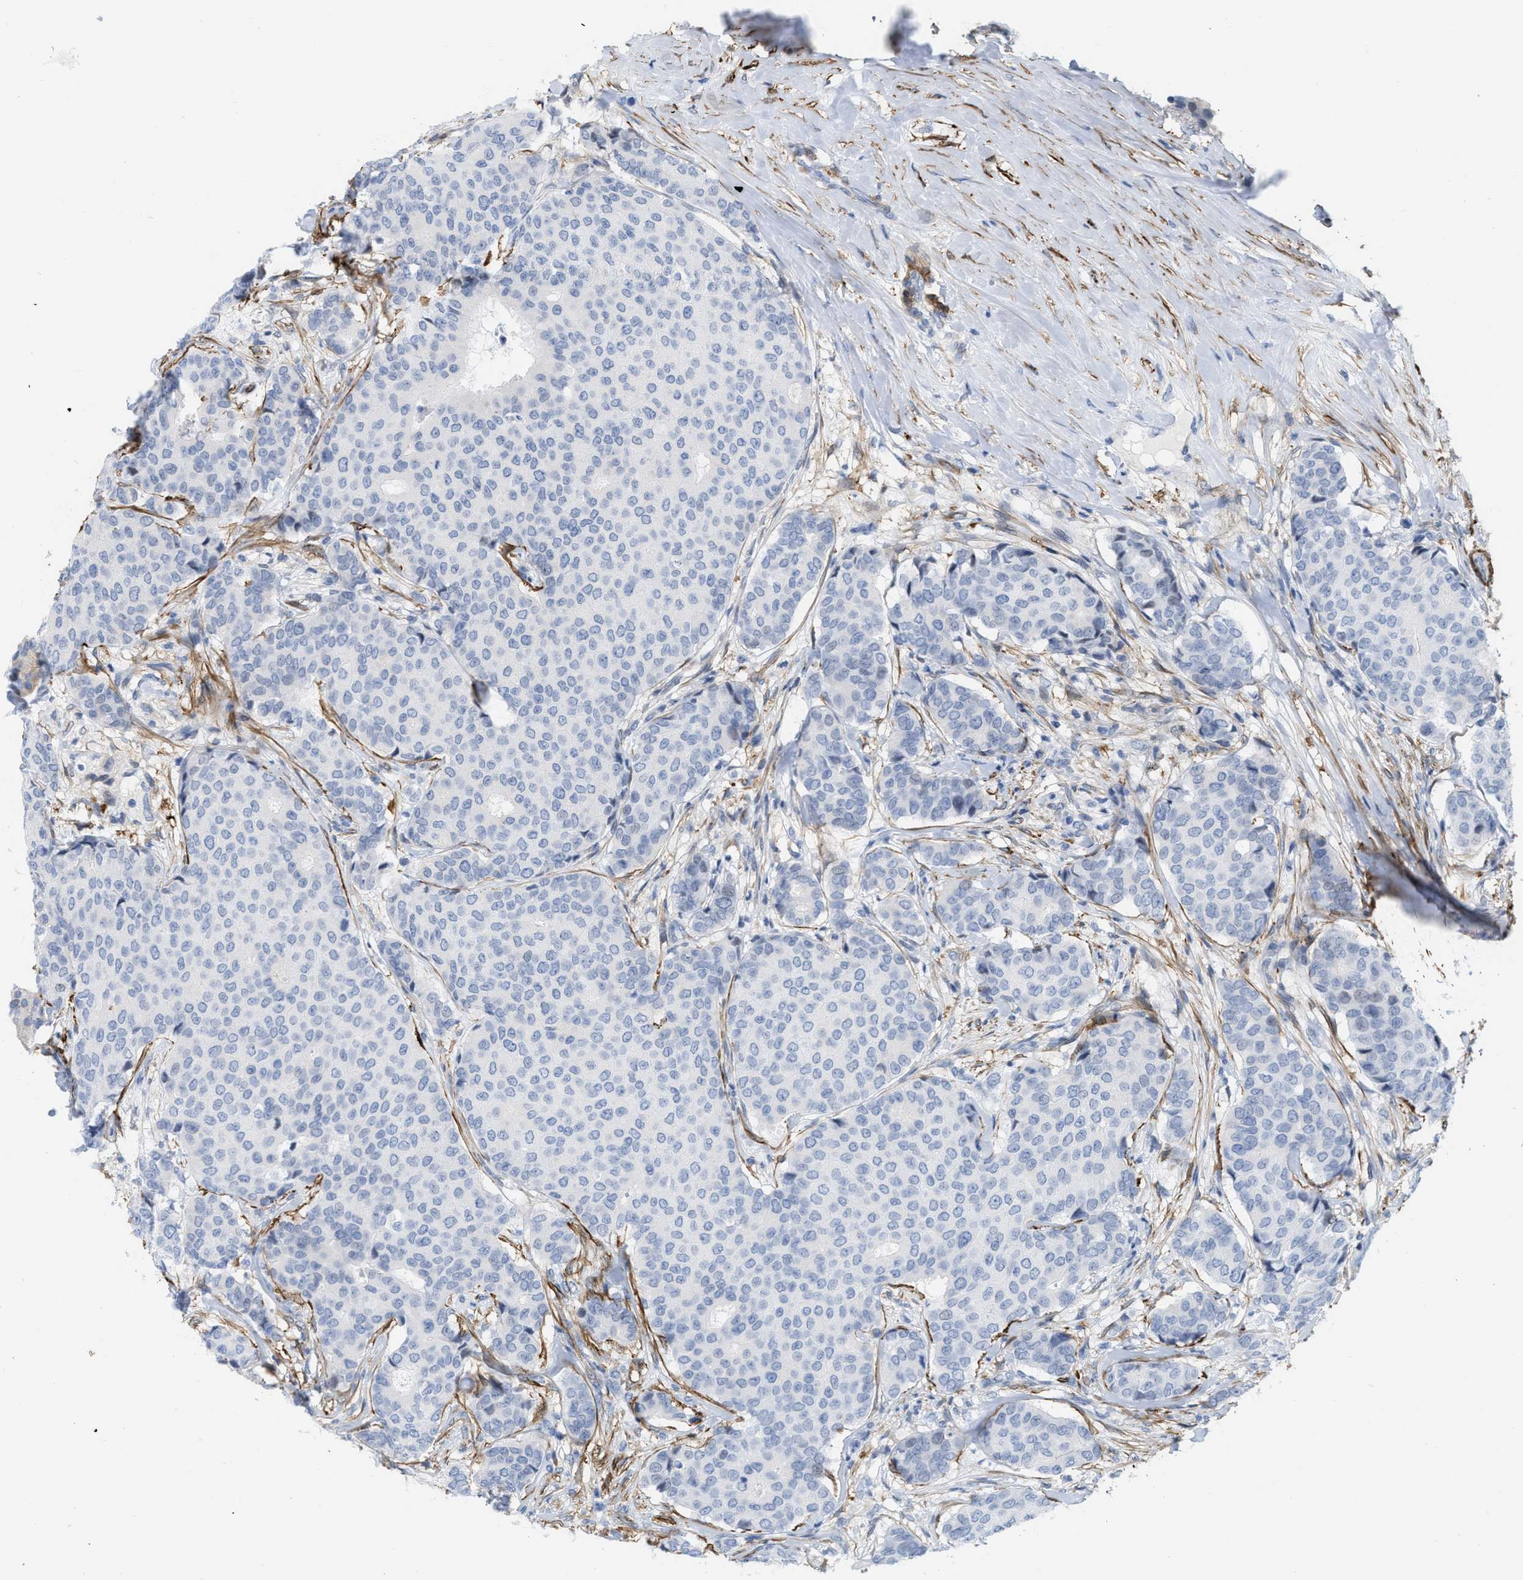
{"staining": {"intensity": "negative", "quantity": "none", "location": "none"}, "tissue": "breast cancer", "cell_type": "Tumor cells", "image_type": "cancer", "snomed": [{"axis": "morphology", "description": "Duct carcinoma"}, {"axis": "topography", "description": "Breast"}], "caption": "This histopathology image is of breast invasive ductal carcinoma stained with immunohistochemistry to label a protein in brown with the nuclei are counter-stained blue. There is no positivity in tumor cells.", "gene": "TAGLN", "patient": {"sex": "female", "age": 75}}